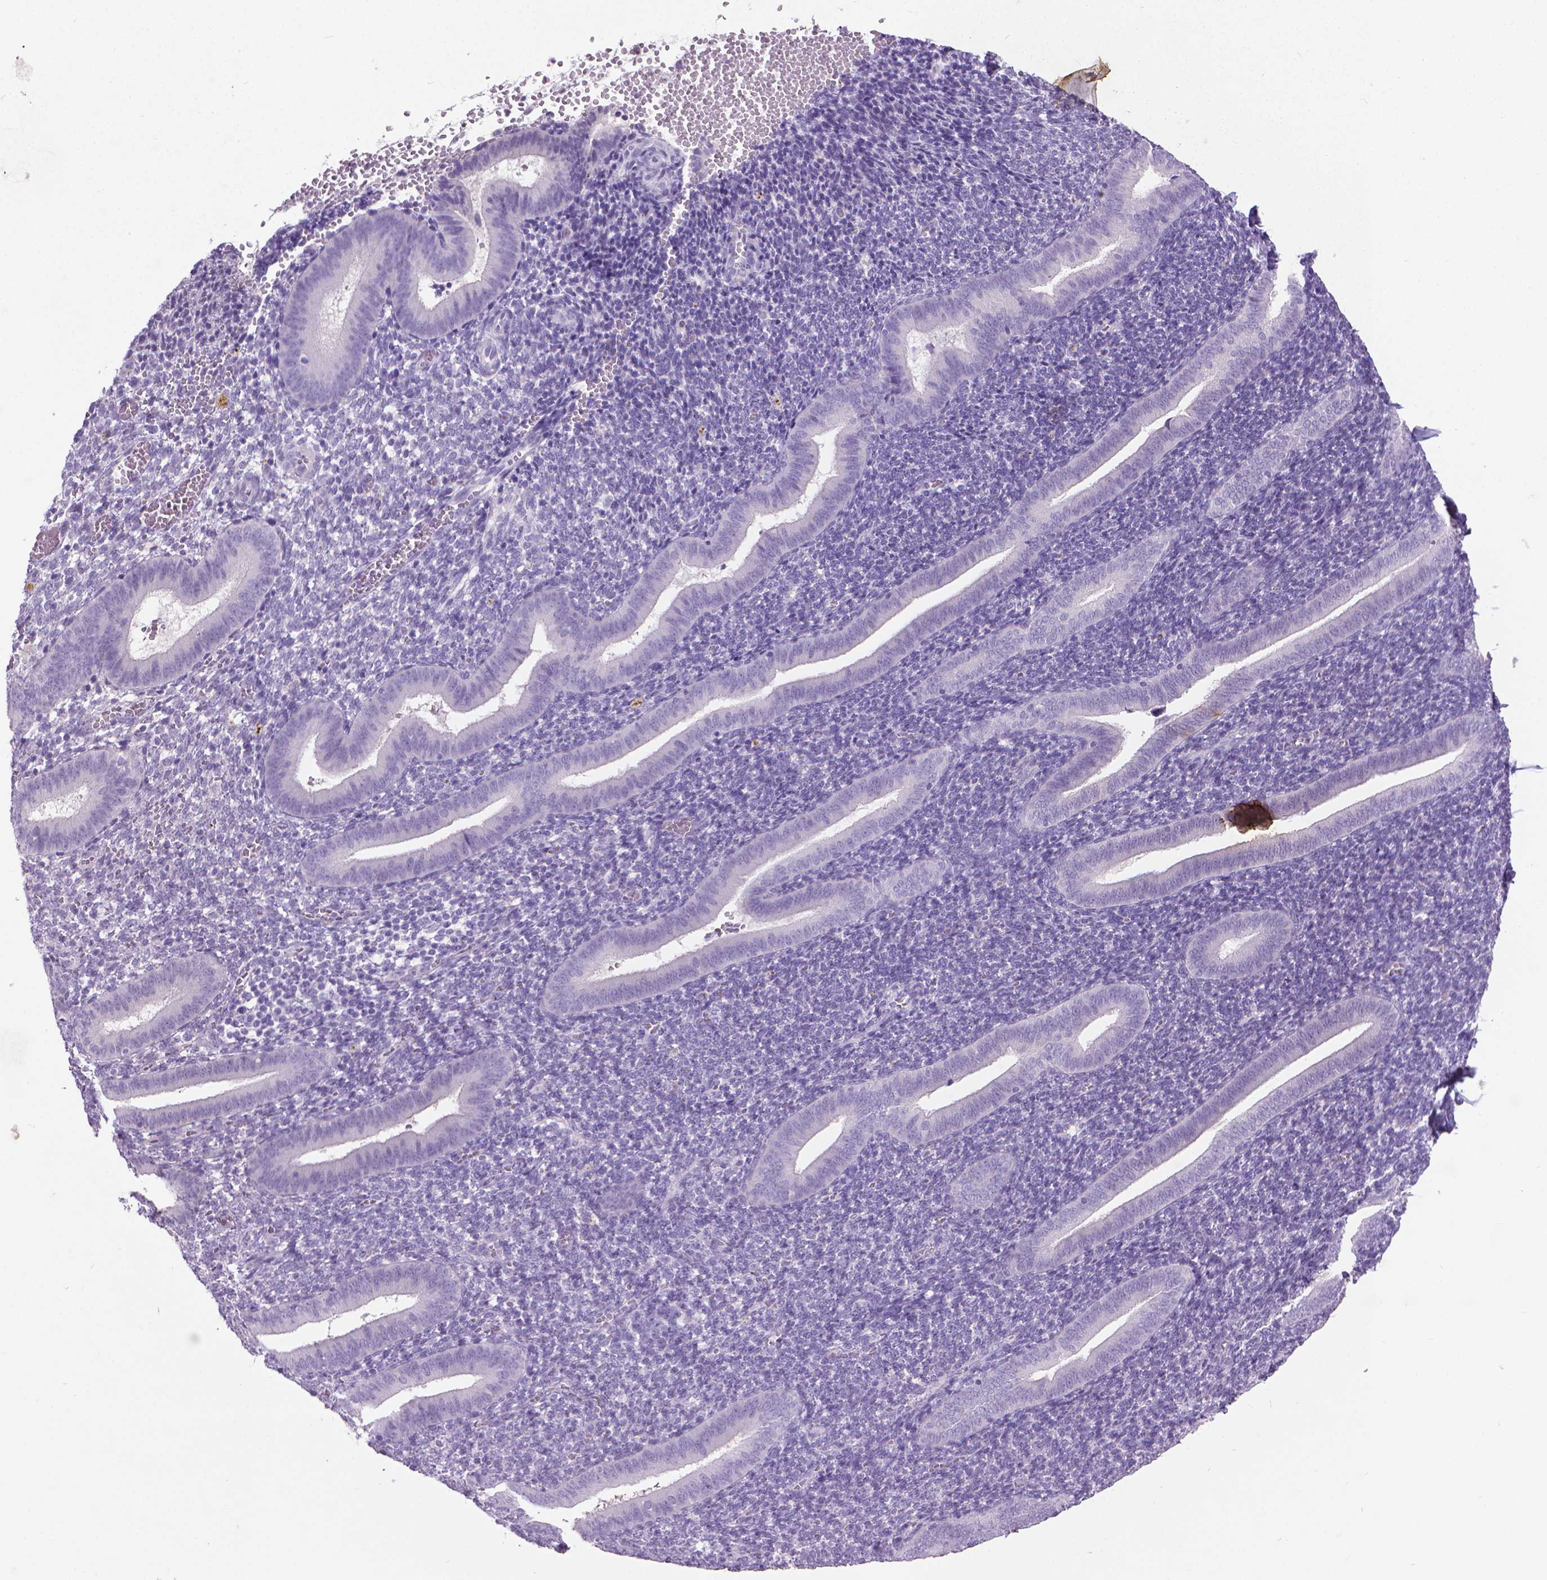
{"staining": {"intensity": "negative", "quantity": "none", "location": "none"}, "tissue": "endometrium", "cell_type": "Cells in endometrial stroma", "image_type": "normal", "snomed": [{"axis": "morphology", "description": "Normal tissue, NOS"}, {"axis": "topography", "description": "Endometrium"}], "caption": "Immunohistochemistry image of unremarkable human endometrium stained for a protein (brown), which displays no positivity in cells in endometrial stroma.", "gene": "KRT5", "patient": {"sex": "female", "age": 25}}